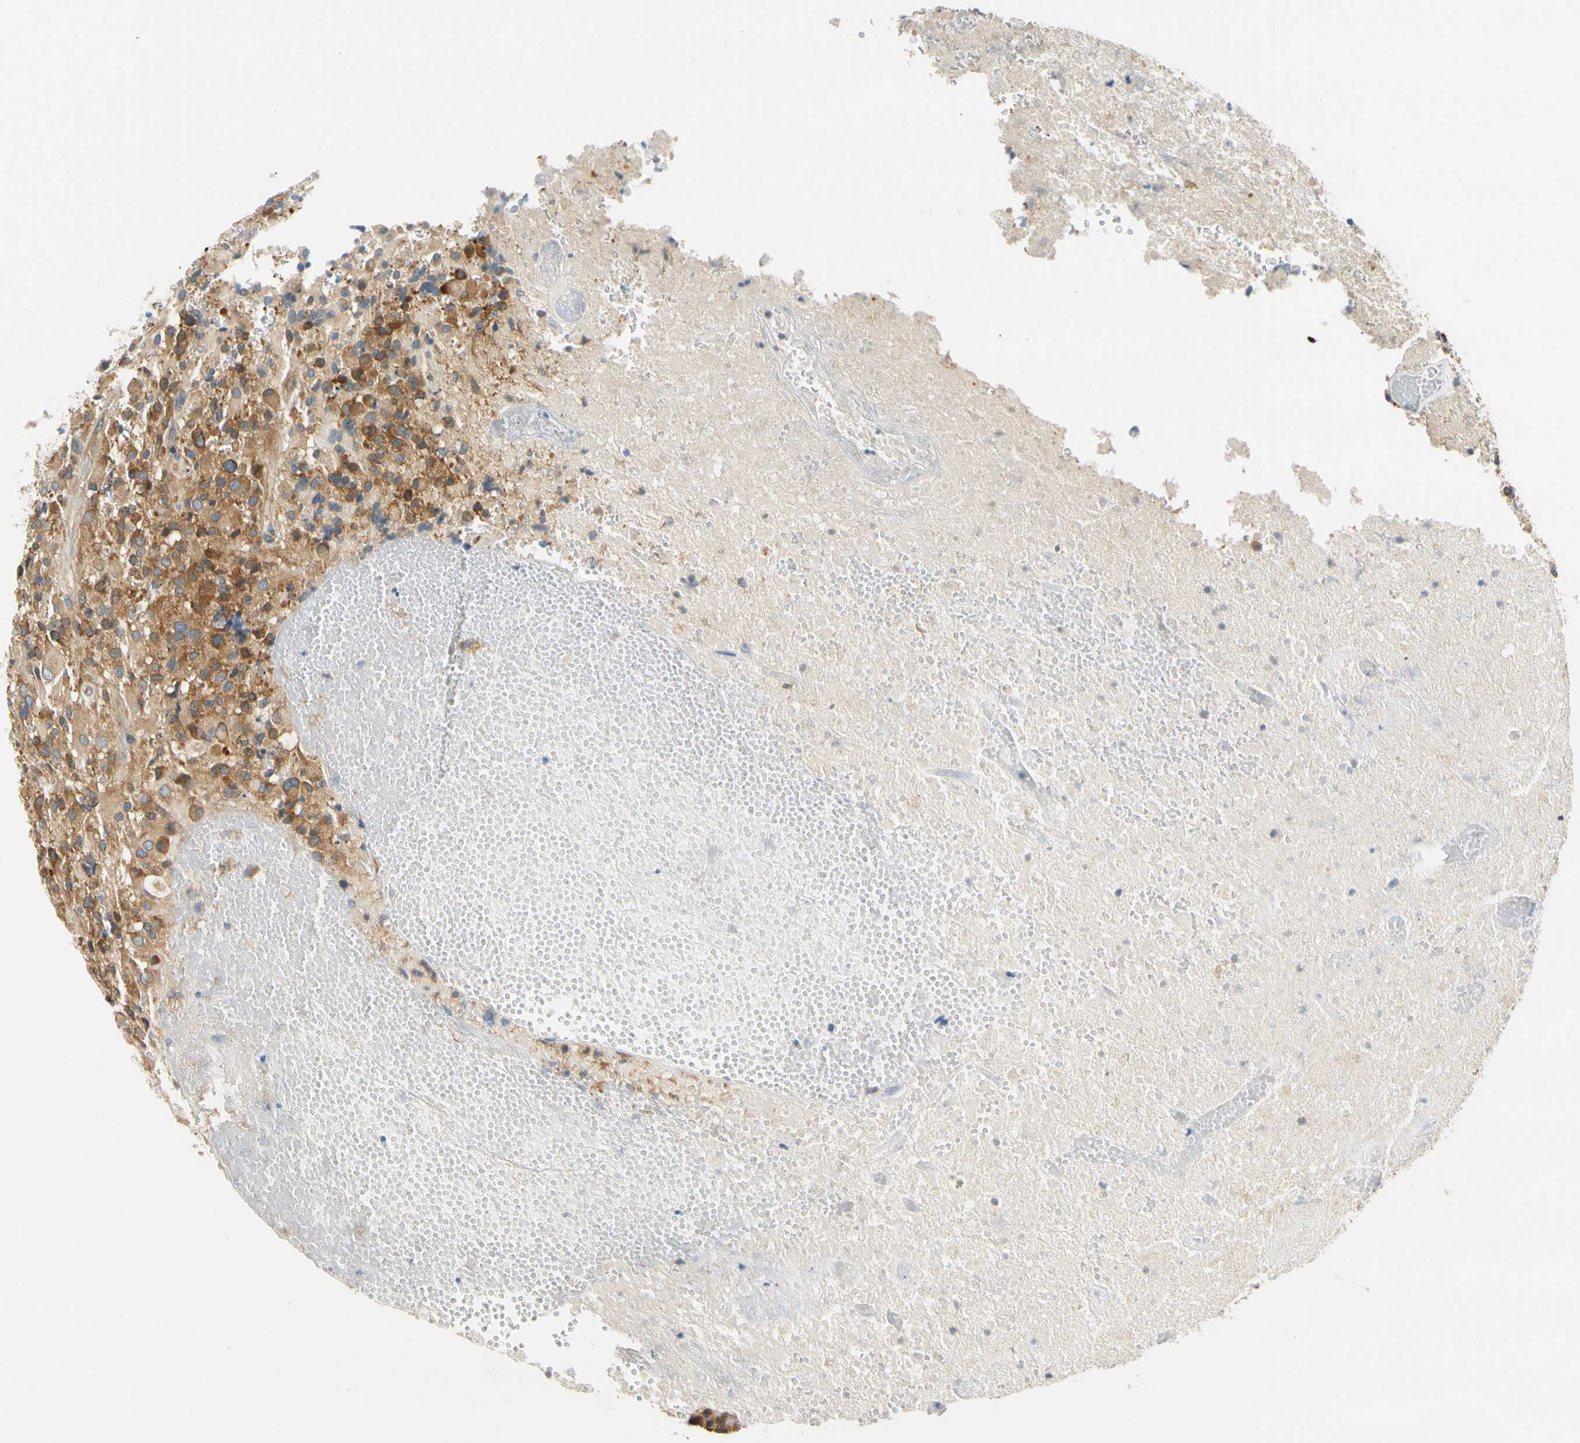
{"staining": {"intensity": "moderate", "quantity": ">75%", "location": "cytoplasmic/membranous"}, "tissue": "glioma", "cell_type": "Tumor cells", "image_type": "cancer", "snomed": [{"axis": "morphology", "description": "Glioma, malignant, High grade"}, {"axis": "topography", "description": "Brain"}], "caption": "There is medium levels of moderate cytoplasmic/membranous expression in tumor cells of malignant glioma (high-grade), as demonstrated by immunohistochemical staining (brown color).", "gene": "LRRC47", "patient": {"sex": "male", "age": 71}}